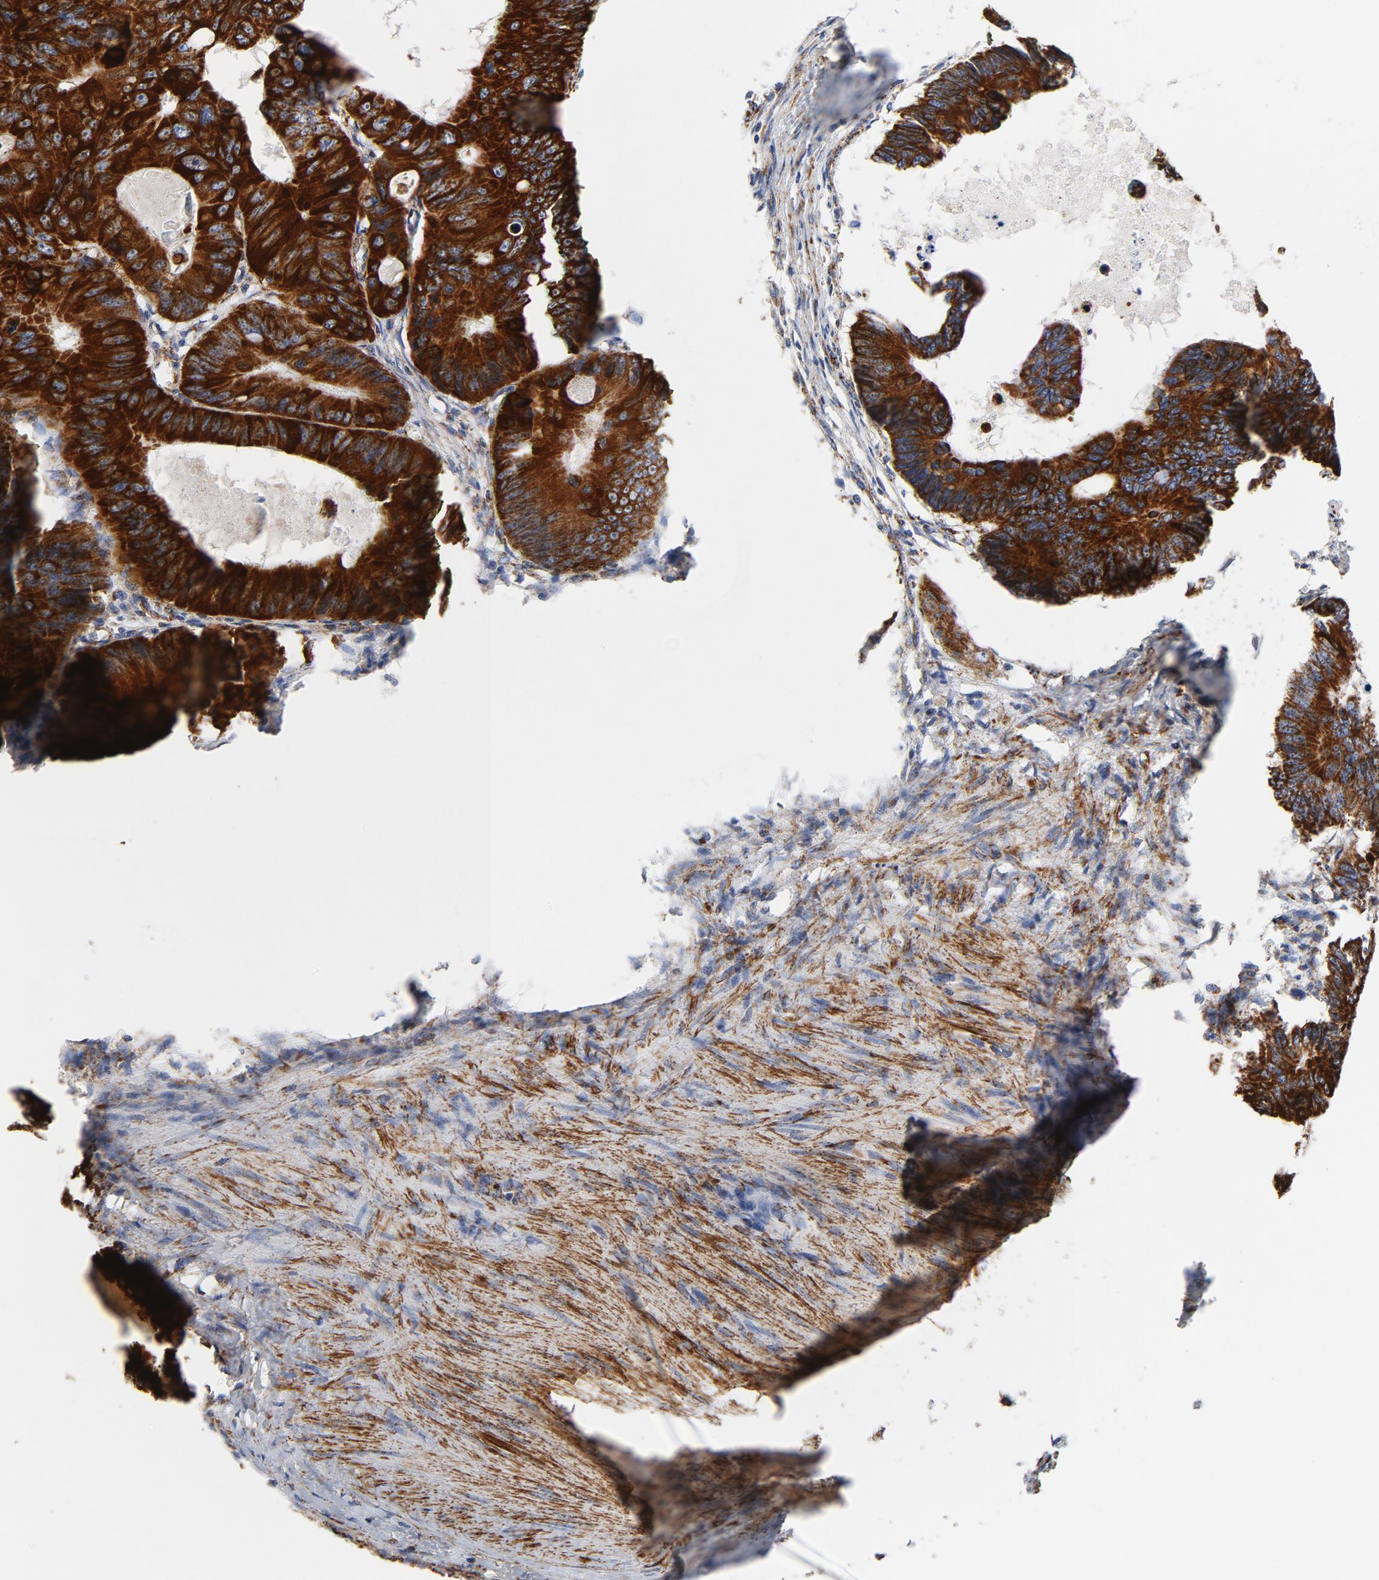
{"staining": {"intensity": "strong", "quantity": ">75%", "location": "cytoplasmic/membranous"}, "tissue": "colorectal cancer", "cell_type": "Tumor cells", "image_type": "cancer", "snomed": [{"axis": "morphology", "description": "Adenocarcinoma, NOS"}, {"axis": "topography", "description": "Colon"}], "caption": "Human adenocarcinoma (colorectal) stained with a protein marker exhibits strong staining in tumor cells.", "gene": "CYCS", "patient": {"sex": "female", "age": 55}}